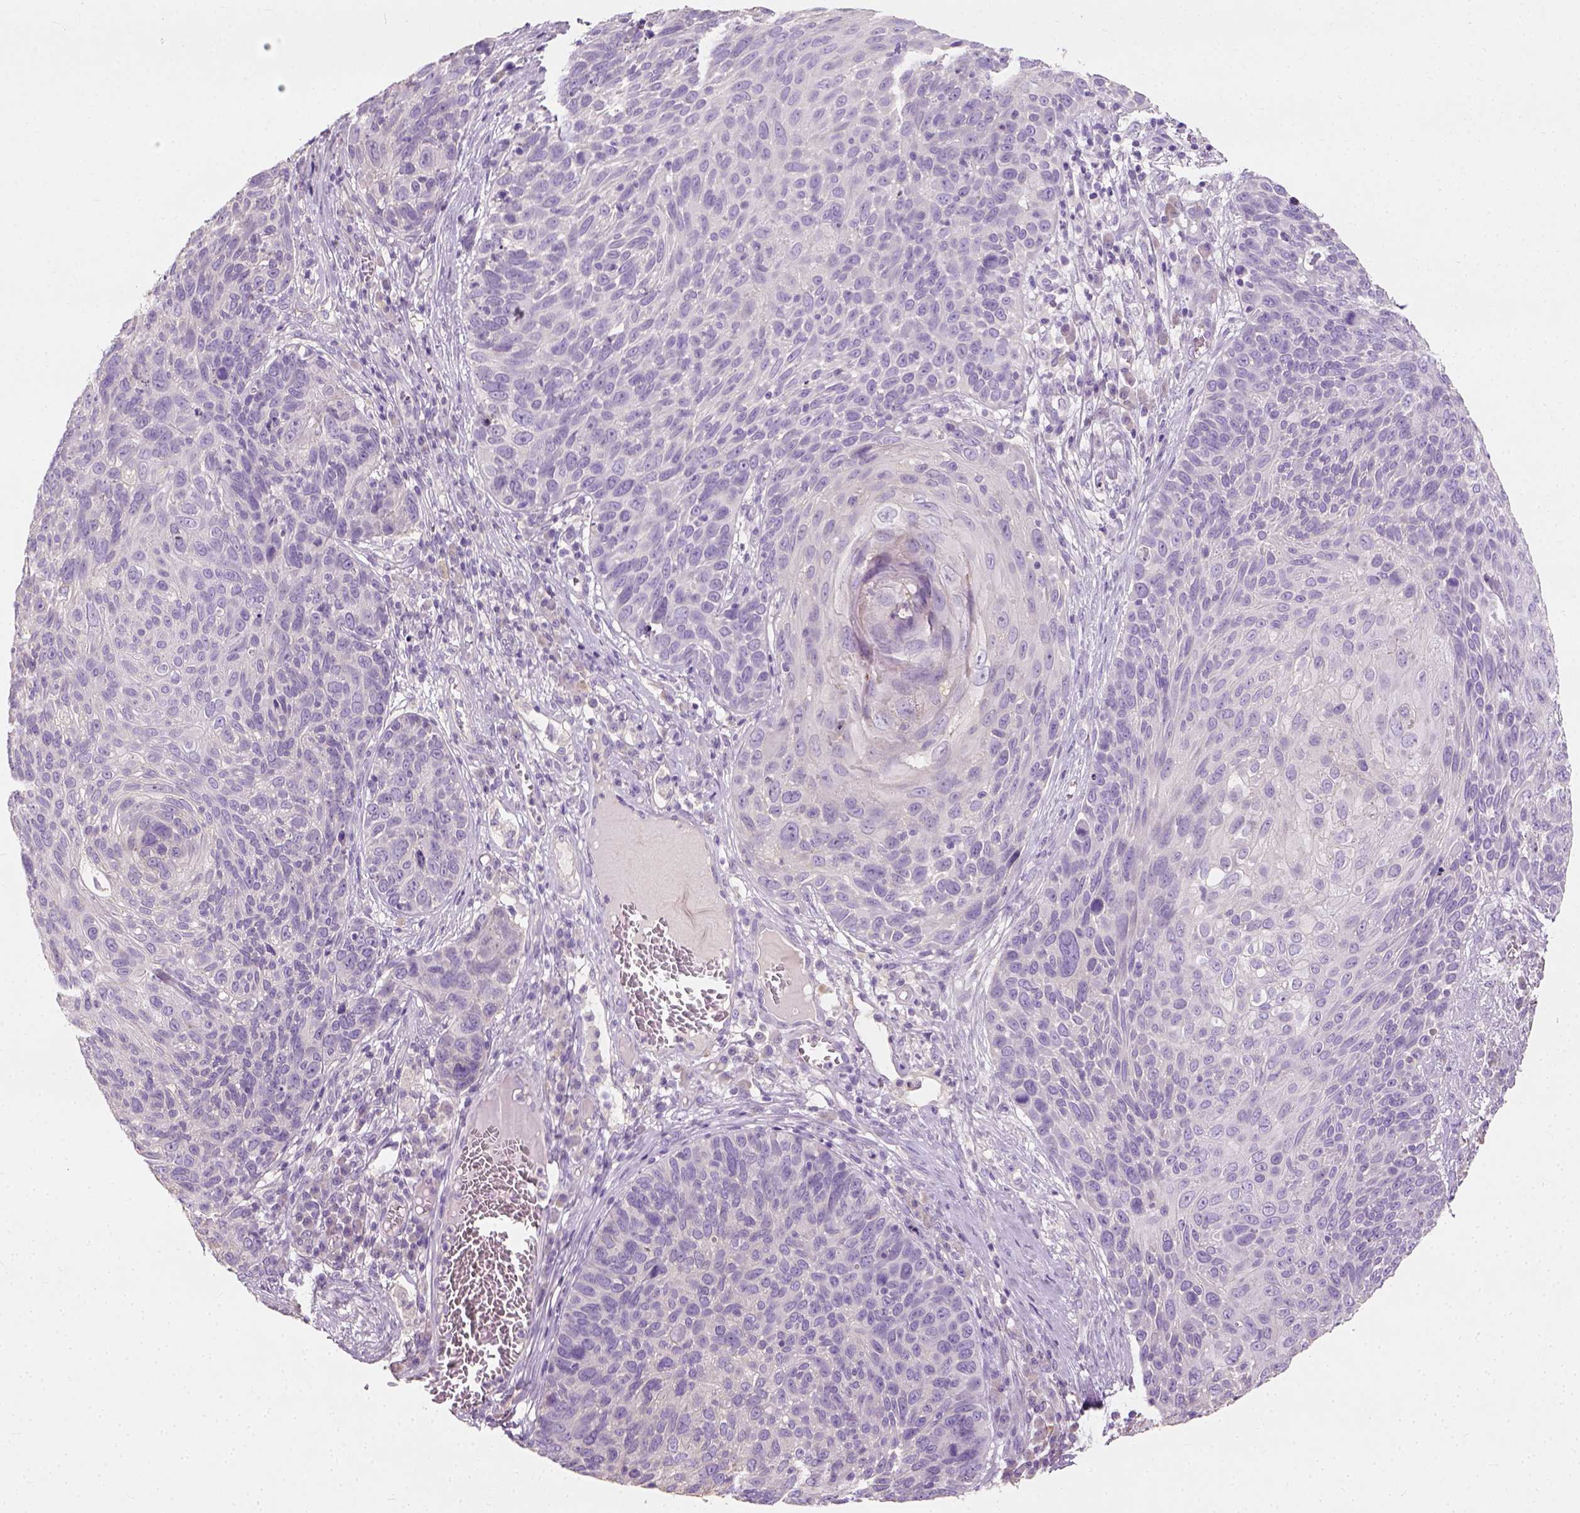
{"staining": {"intensity": "negative", "quantity": "none", "location": "none"}, "tissue": "skin cancer", "cell_type": "Tumor cells", "image_type": "cancer", "snomed": [{"axis": "morphology", "description": "Squamous cell carcinoma, NOS"}, {"axis": "topography", "description": "Skin"}], "caption": "Immunohistochemical staining of human skin cancer (squamous cell carcinoma) displays no significant expression in tumor cells. Nuclei are stained in blue.", "gene": "DHCR24", "patient": {"sex": "male", "age": 92}}